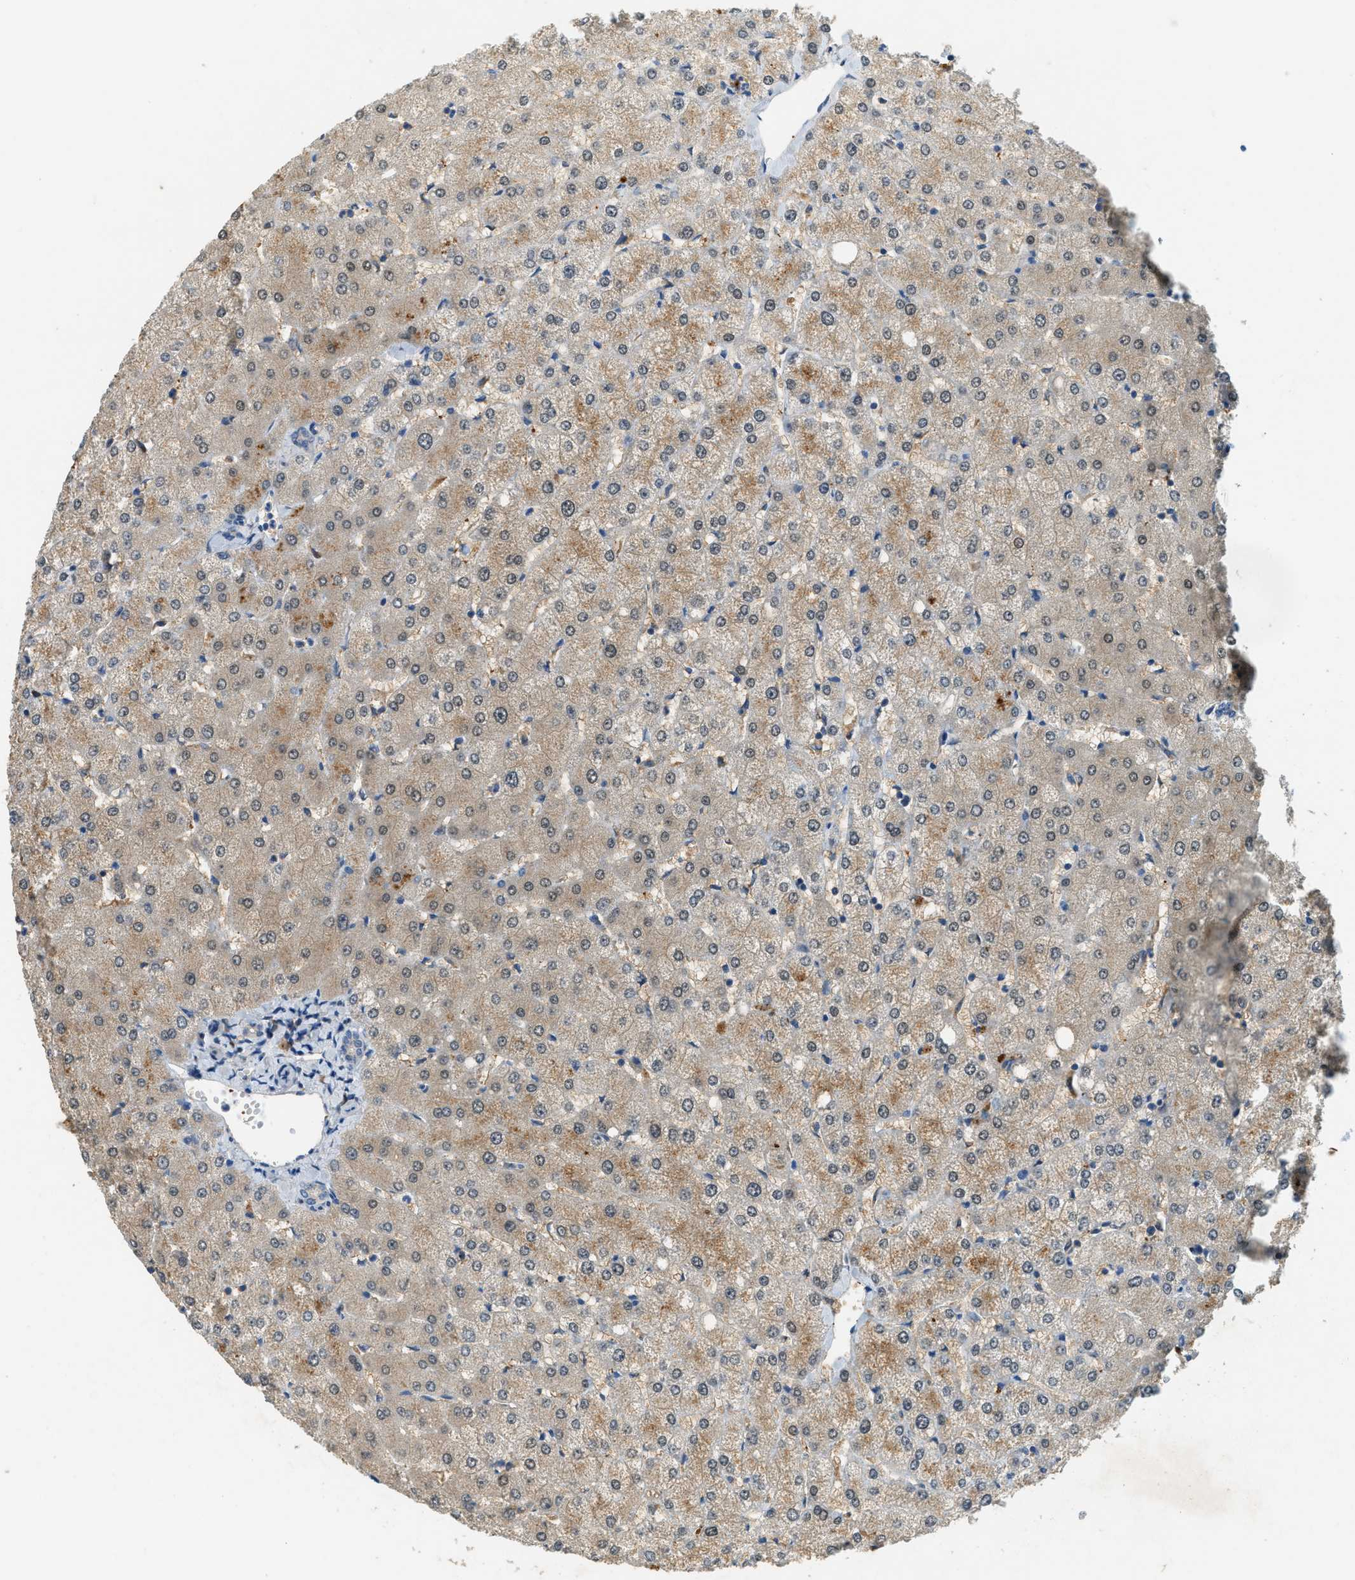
{"staining": {"intensity": "negative", "quantity": "none", "location": "none"}, "tissue": "liver", "cell_type": "Cholangiocytes", "image_type": "normal", "snomed": [{"axis": "morphology", "description": "Normal tissue, NOS"}, {"axis": "topography", "description": "Liver"}], "caption": "IHC histopathology image of normal liver: liver stained with DAB (3,3'-diaminobenzidine) reveals no significant protein staining in cholangiocytes.", "gene": "CFLAR", "patient": {"sex": "female", "age": 54}}